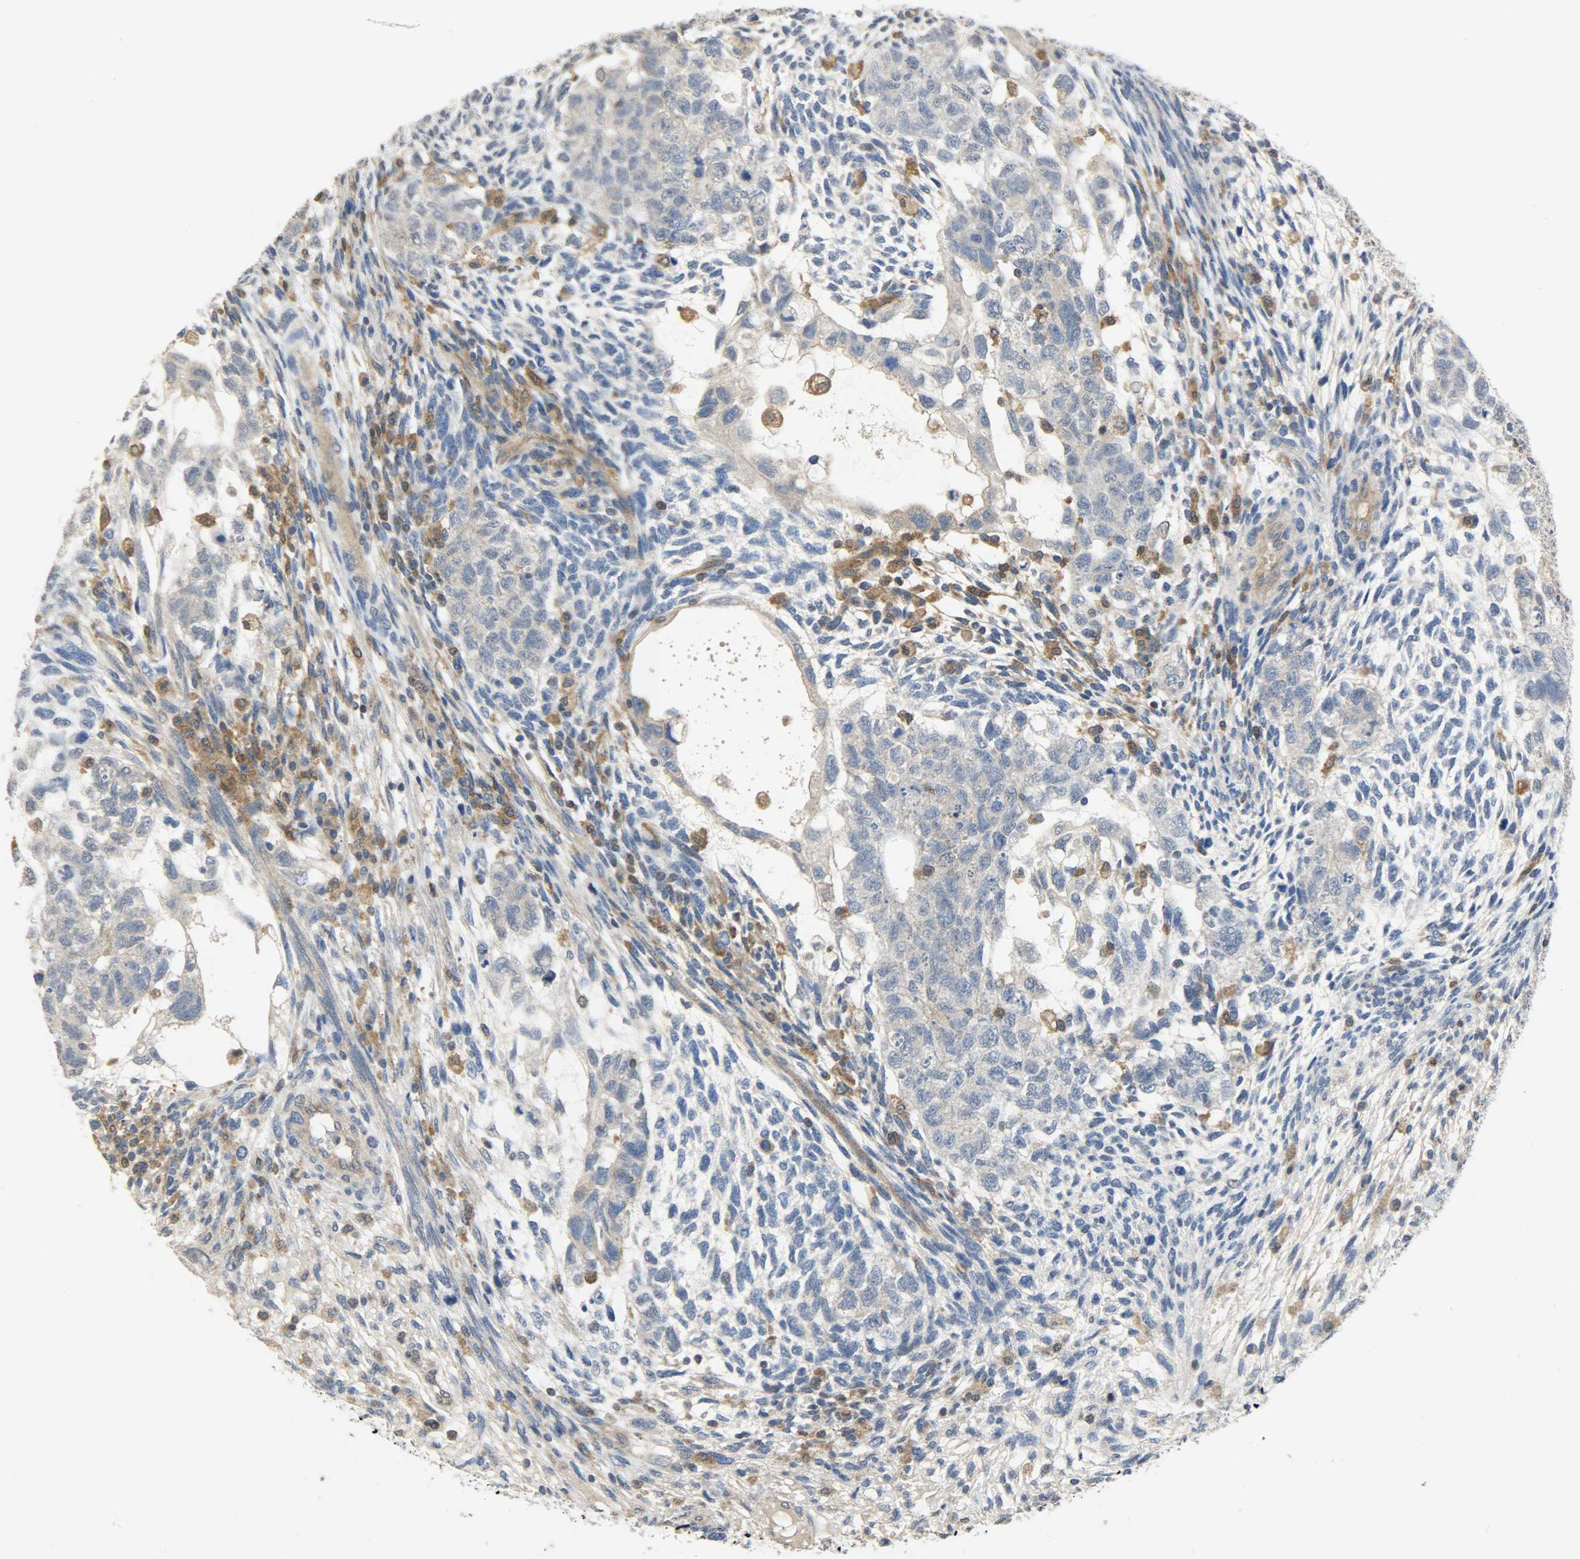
{"staining": {"intensity": "weak", "quantity": "25%-75%", "location": "cytoplasmic/membranous"}, "tissue": "testis cancer", "cell_type": "Tumor cells", "image_type": "cancer", "snomed": [{"axis": "morphology", "description": "Normal tissue, NOS"}, {"axis": "morphology", "description": "Carcinoma, Embryonal, NOS"}, {"axis": "topography", "description": "Testis"}], "caption": "Immunohistochemistry of testis cancer shows low levels of weak cytoplasmic/membranous positivity in about 25%-75% of tumor cells.", "gene": "TRIM21", "patient": {"sex": "male", "age": 36}}